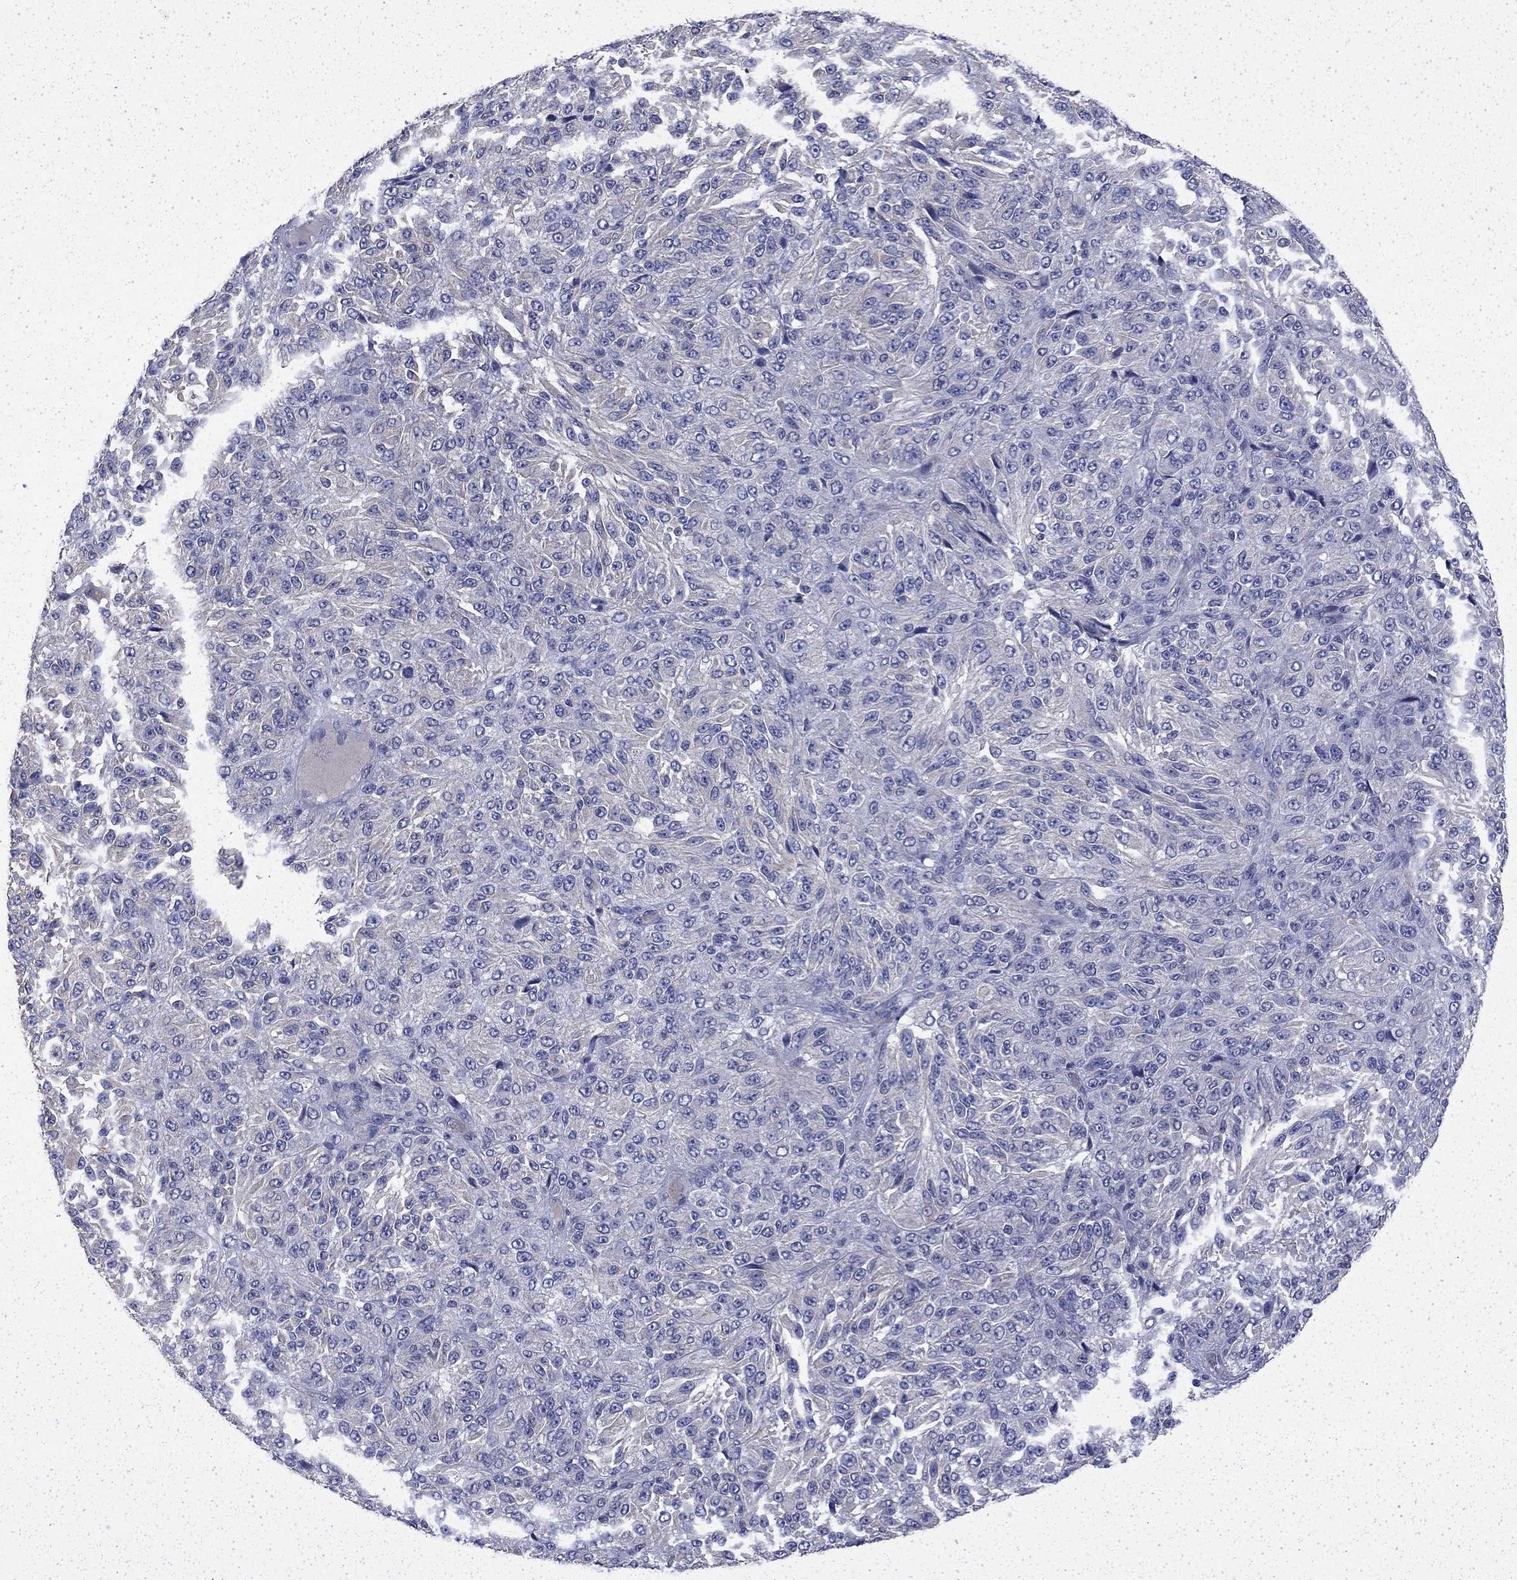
{"staining": {"intensity": "weak", "quantity": "<25%", "location": "cytoplasmic/membranous"}, "tissue": "melanoma", "cell_type": "Tumor cells", "image_type": "cancer", "snomed": [{"axis": "morphology", "description": "Malignant melanoma, Metastatic site"}, {"axis": "topography", "description": "Brain"}], "caption": "Immunohistochemical staining of human malignant melanoma (metastatic site) exhibits no significant expression in tumor cells.", "gene": "DTNA", "patient": {"sex": "female", "age": 56}}